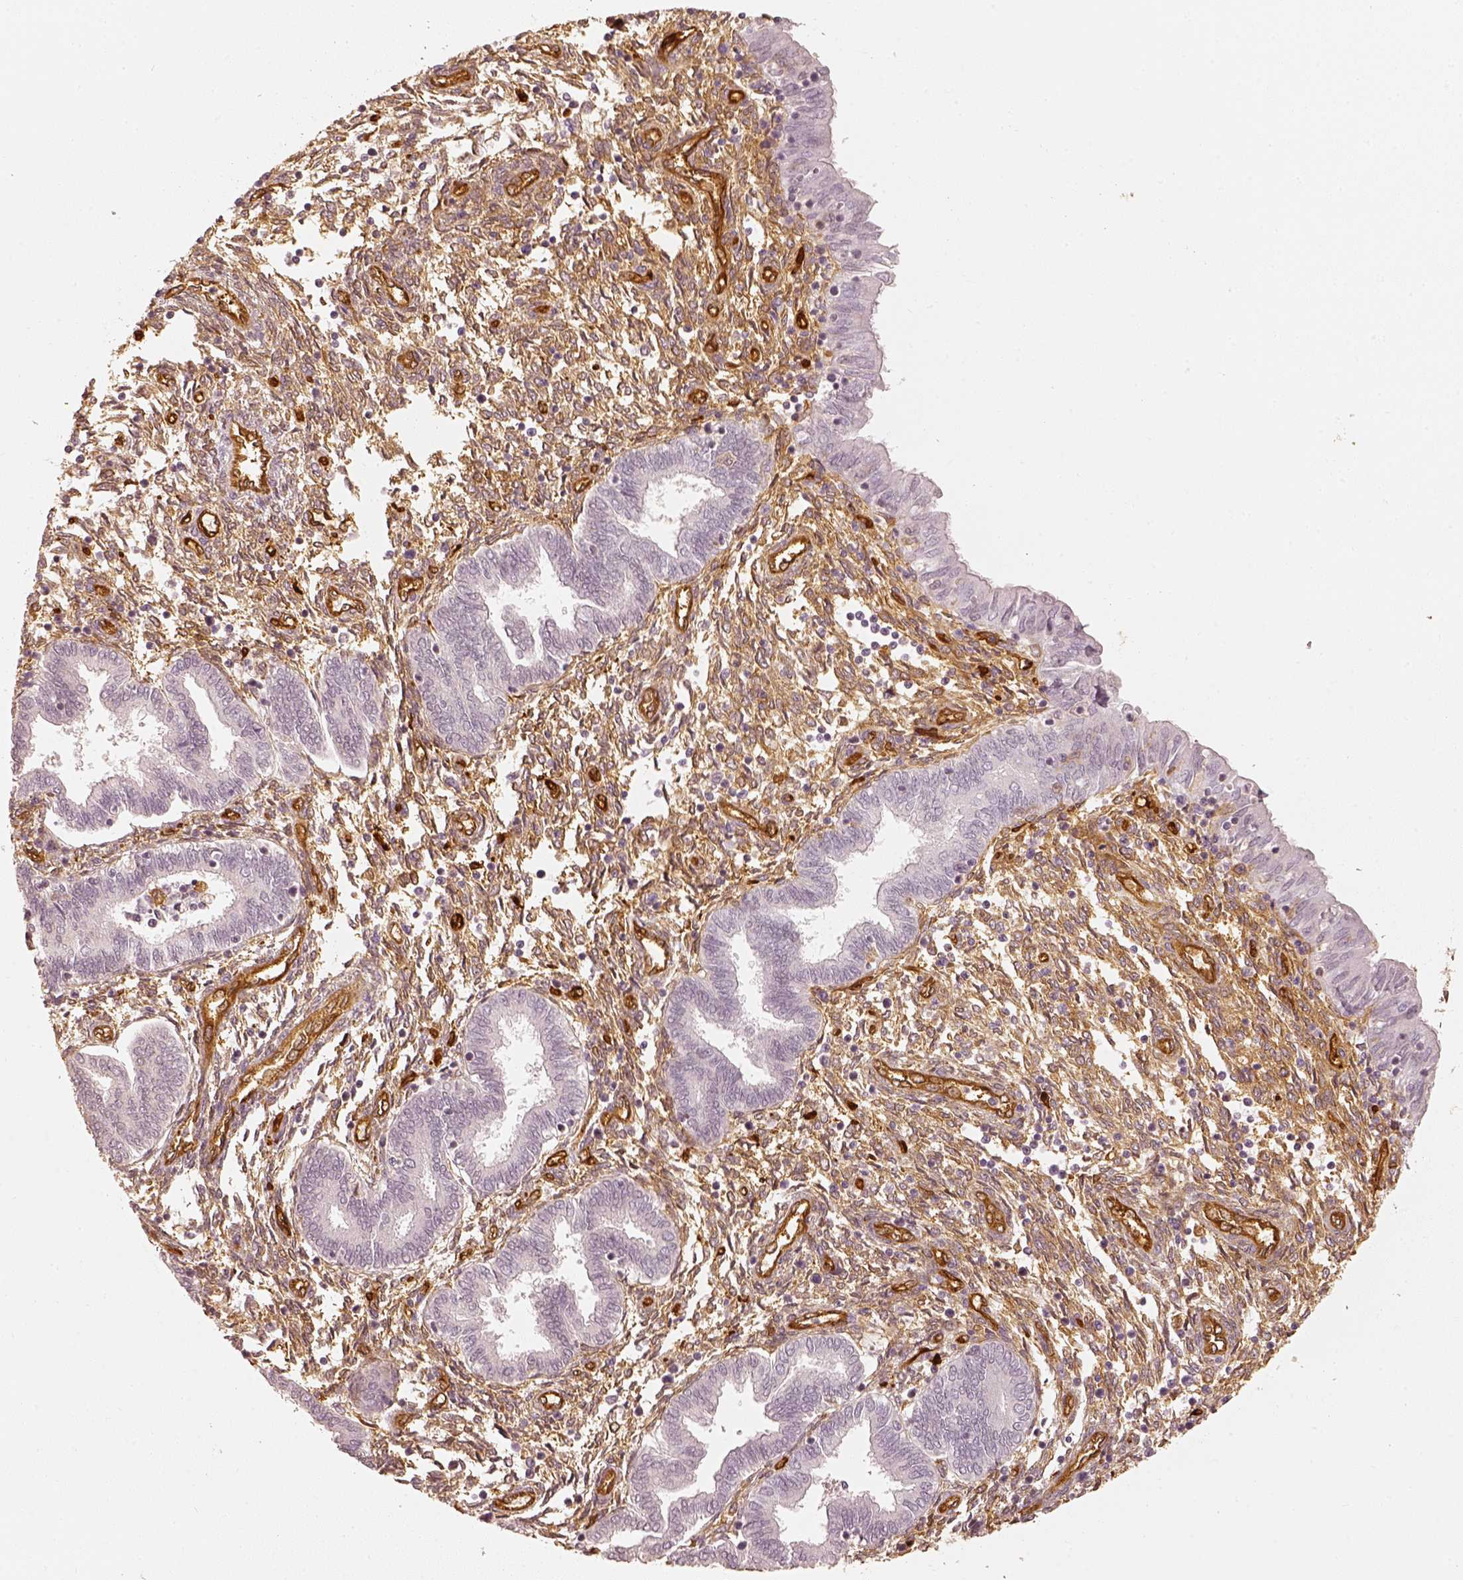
{"staining": {"intensity": "moderate", "quantity": "25%-75%", "location": "cytoplasmic/membranous"}, "tissue": "endometrium", "cell_type": "Cells in endometrial stroma", "image_type": "normal", "snomed": [{"axis": "morphology", "description": "Normal tissue, NOS"}, {"axis": "topography", "description": "Endometrium"}], "caption": "Immunohistochemistry (IHC) histopathology image of unremarkable endometrium: human endometrium stained using IHC reveals medium levels of moderate protein expression localized specifically in the cytoplasmic/membranous of cells in endometrial stroma, appearing as a cytoplasmic/membranous brown color.", "gene": "FSCN1", "patient": {"sex": "female", "age": 42}}